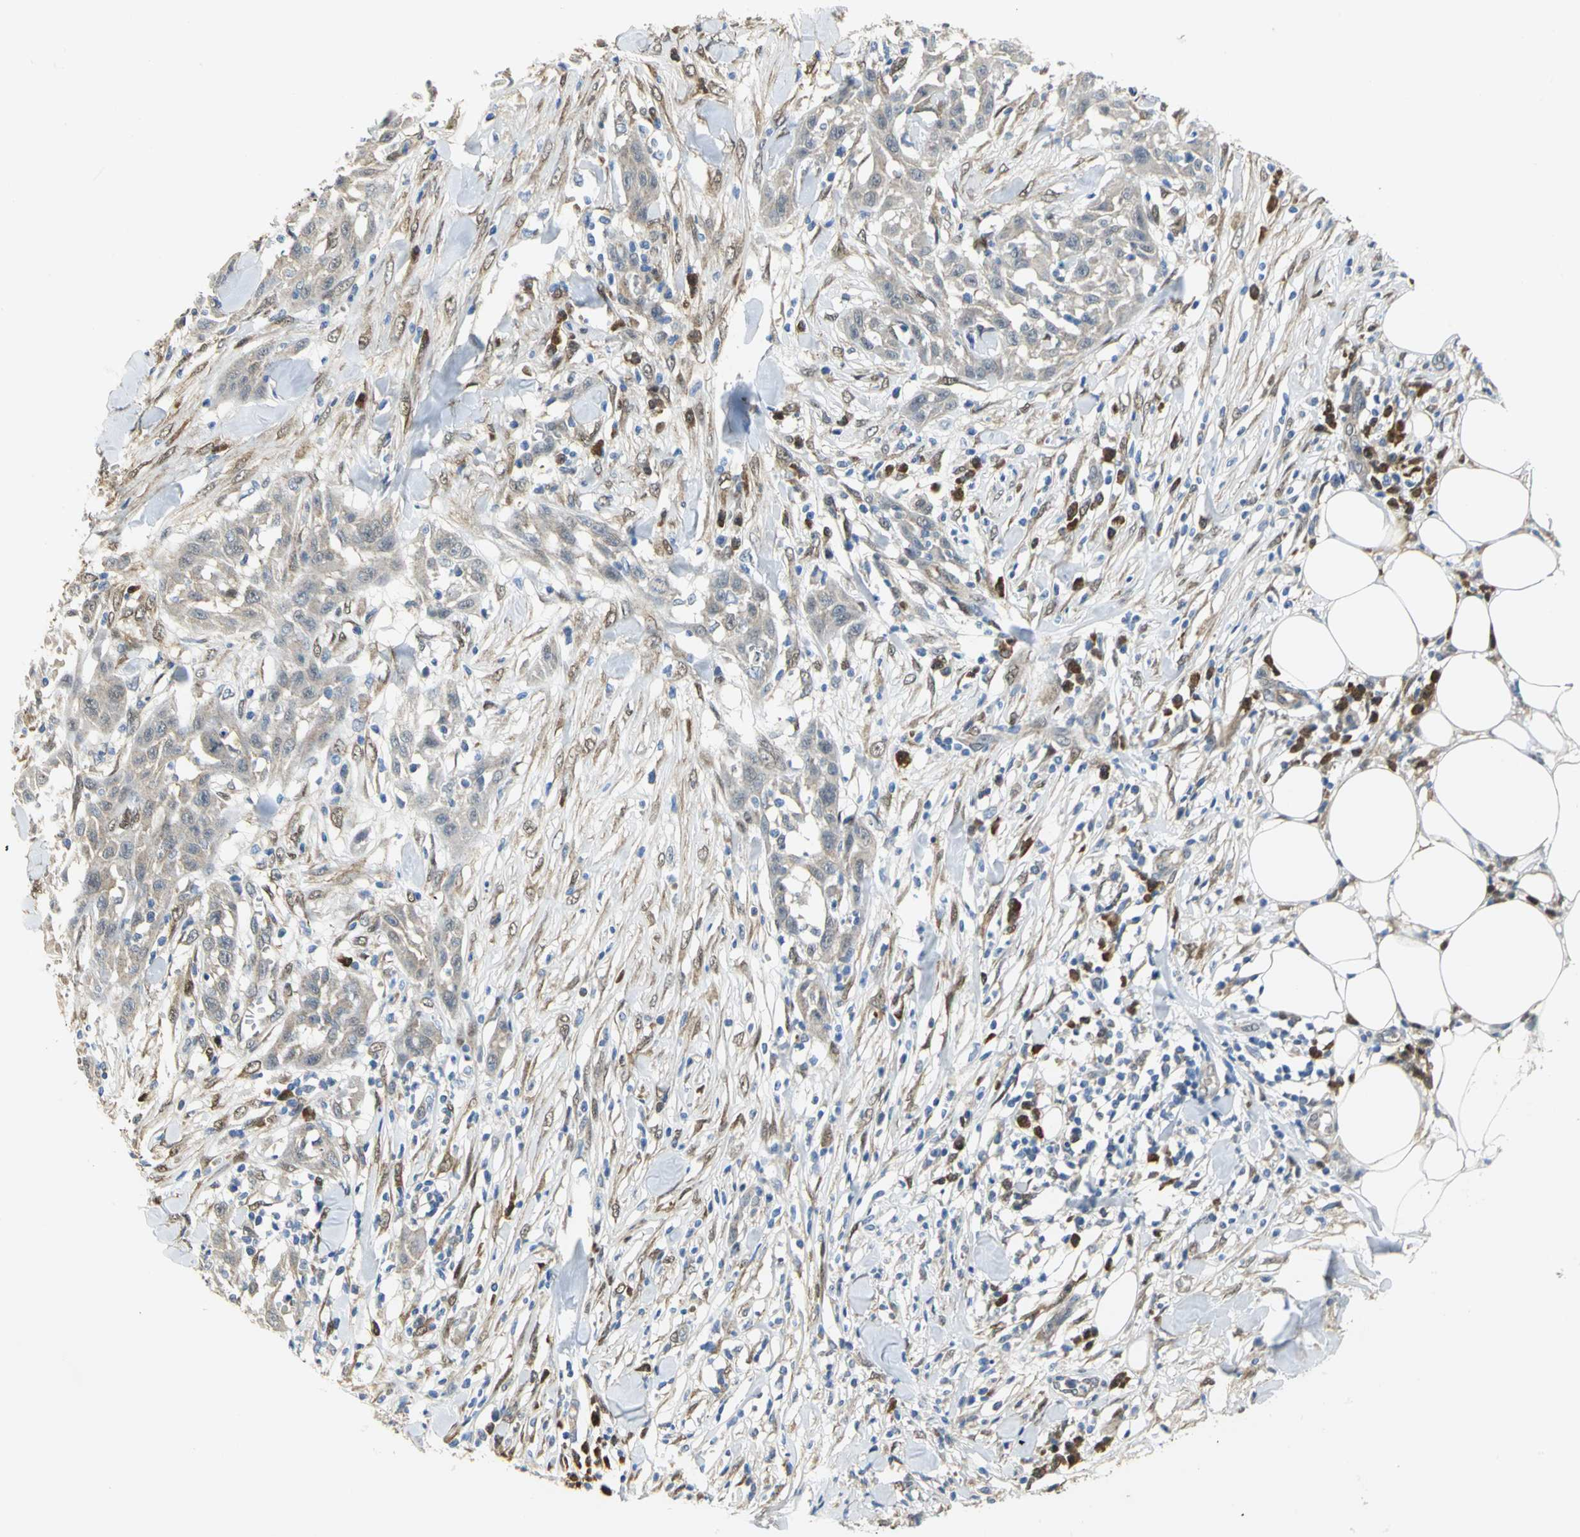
{"staining": {"intensity": "weak", "quantity": "<25%", "location": "cytoplasmic/membranous"}, "tissue": "skin cancer", "cell_type": "Tumor cells", "image_type": "cancer", "snomed": [{"axis": "morphology", "description": "Squamous cell carcinoma, NOS"}, {"axis": "topography", "description": "Skin"}], "caption": "Skin squamous cell carcinoma was stained to show a protein in brown. There is no significant staining in tumor cells.", "gene": "PGM3", "patient": {"sex": "male", "age": 24}}